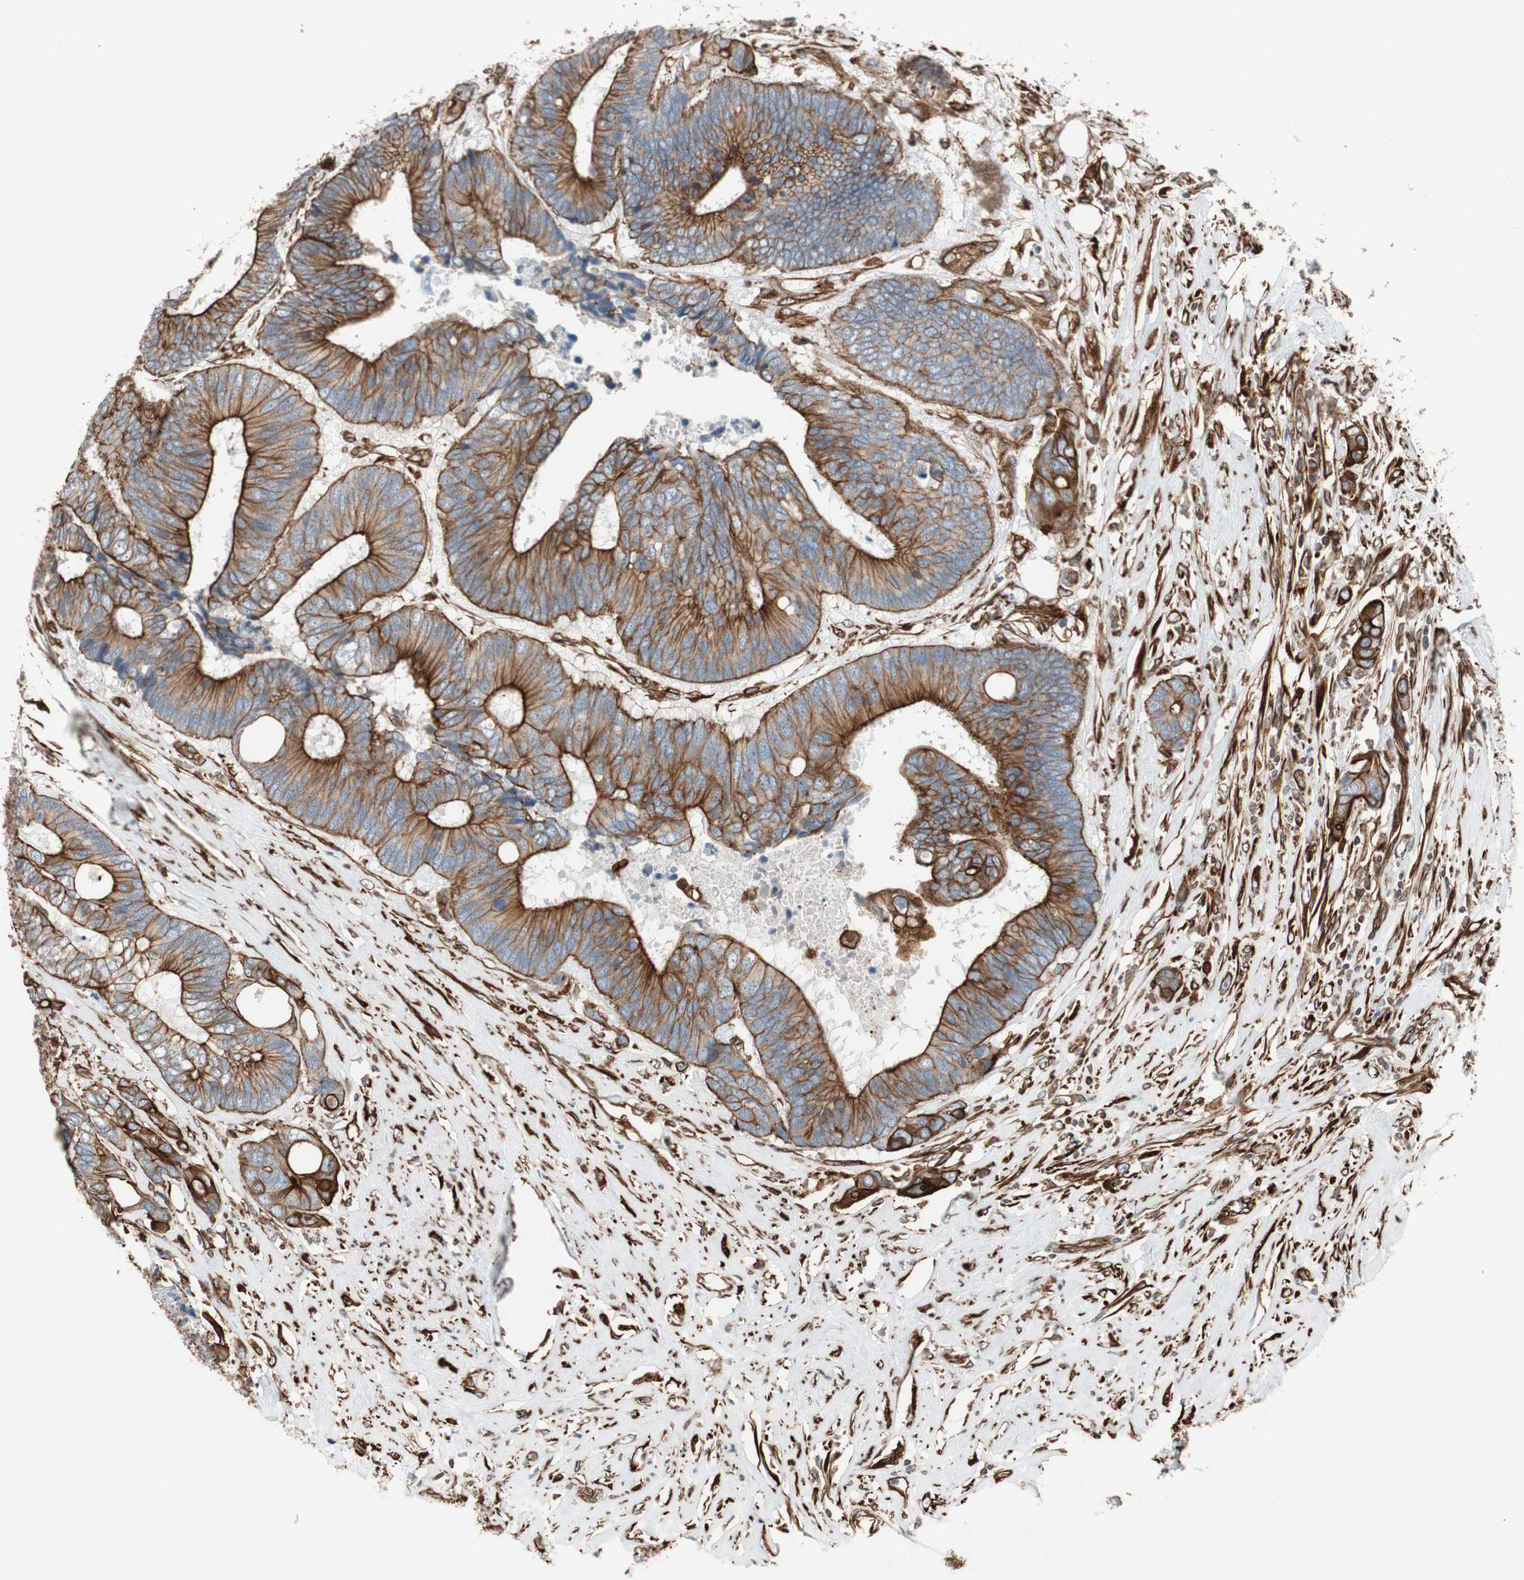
{"staining": {"intensity": "strong", "quantity": ">75%", "location": "cytoplasmic/membranous"}, "tissue": "colorectal cancer", "cell_type": "Tumor cells", "image_type": "cancer", "snomed": [{"axis": "morphology", "description": "Adenocarcinoma, NOS"}, {"axis": "topography", "description": "Rectum"}], "caption": "Immunohistochemistry of colorectal cancer reveals high levels of strong cytoplasmic/membranous staining in approximately >75% of tumor cells.", "gene": "TCTA", "patient": {"sex": "male", "age": 55}}